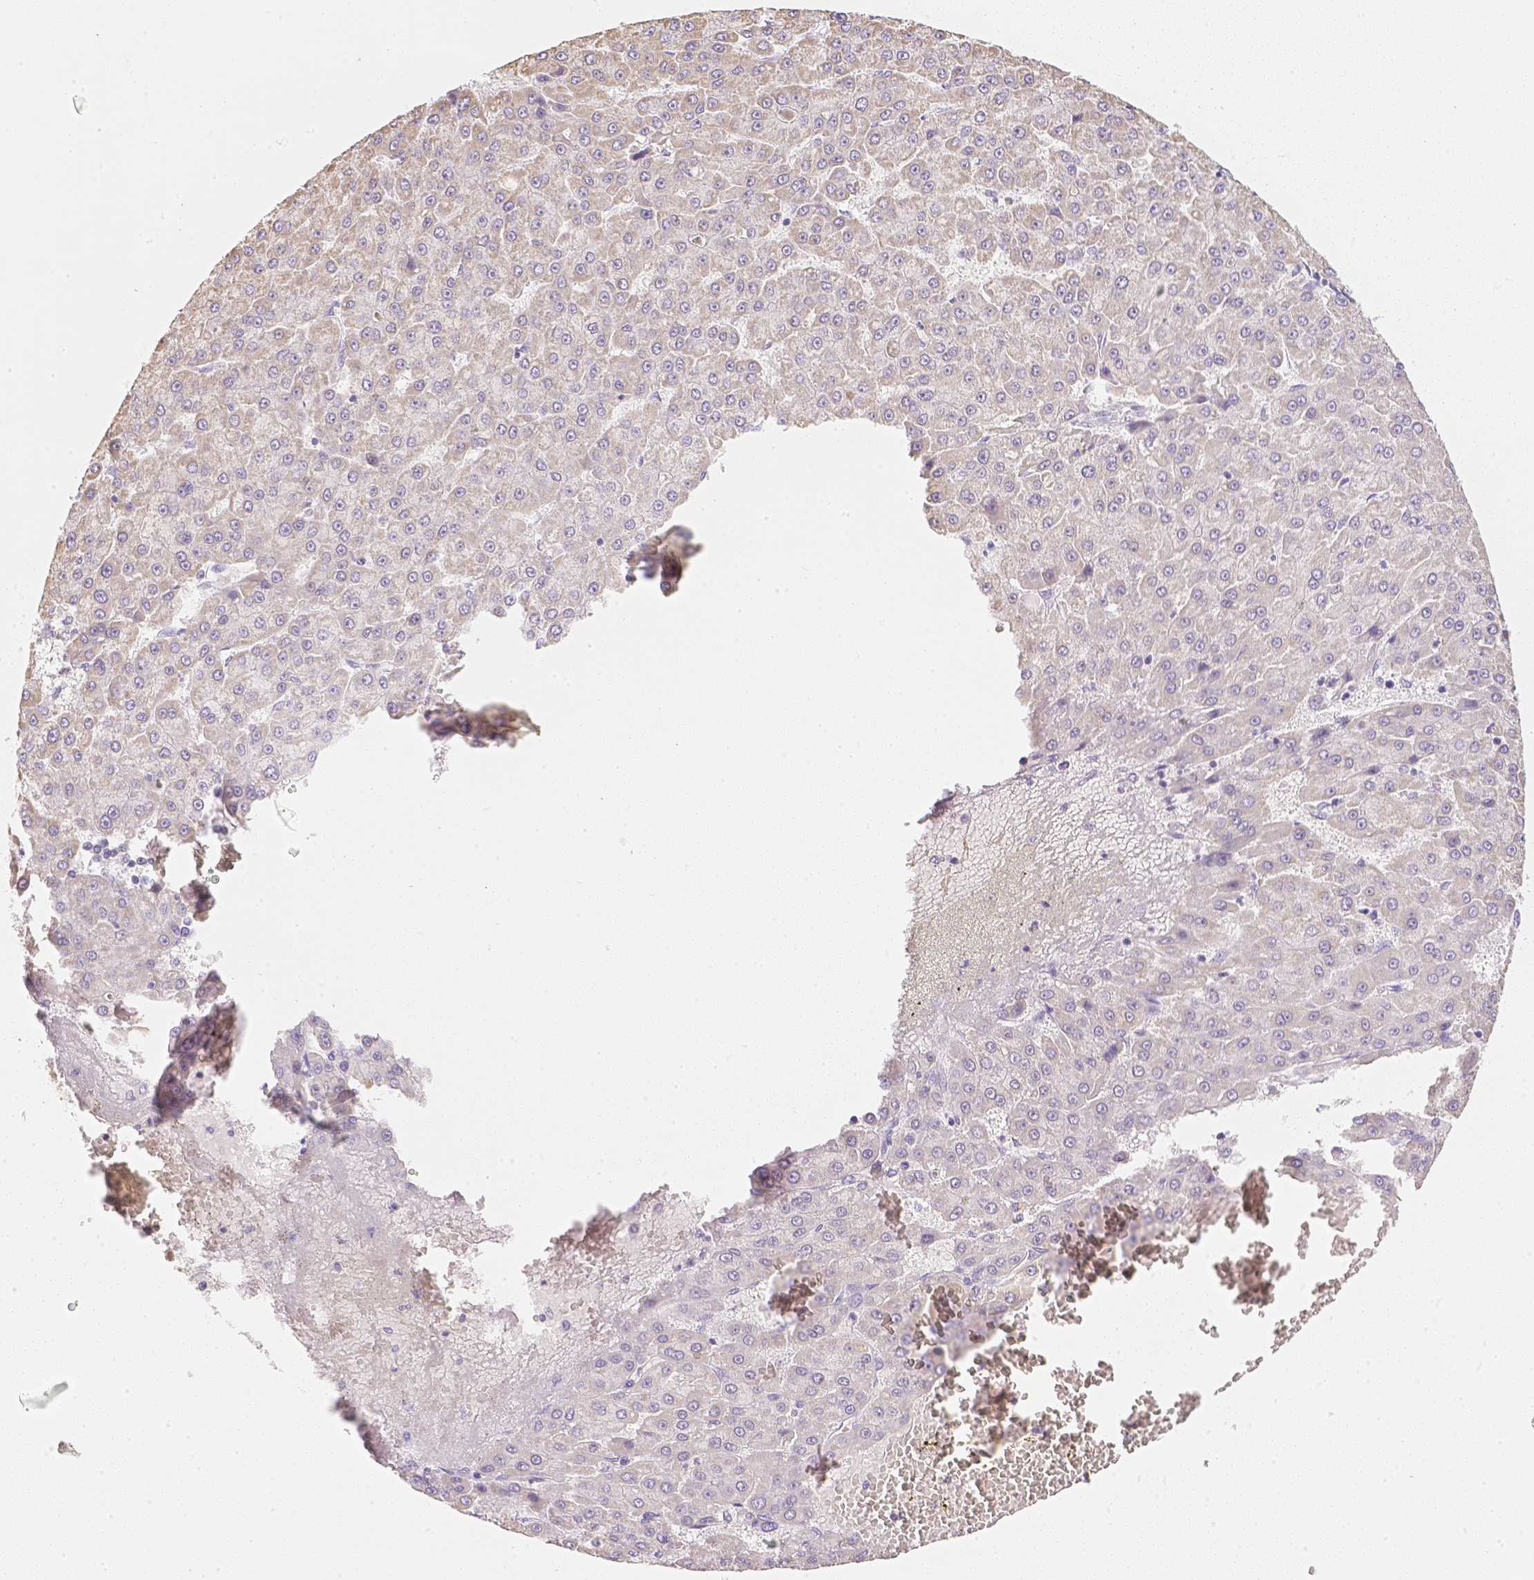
{"staining": {"intensity": "negative", "quantity": "none", "location": "none"}, "tissue": "liver cancer", "cell_type": "Tumor cells", "image_type": "cancer", "snomed": [{"axis": "morphology", "description": "Carcinoma, Hepatocellular, NOS"}, {"axis": "topography", "description": "Liver"}], "caption": "Tumor cells are negative for protein expression in human liver cancer.", "gene": "NVL", "patient": {"sex": "male", "age": 78}}